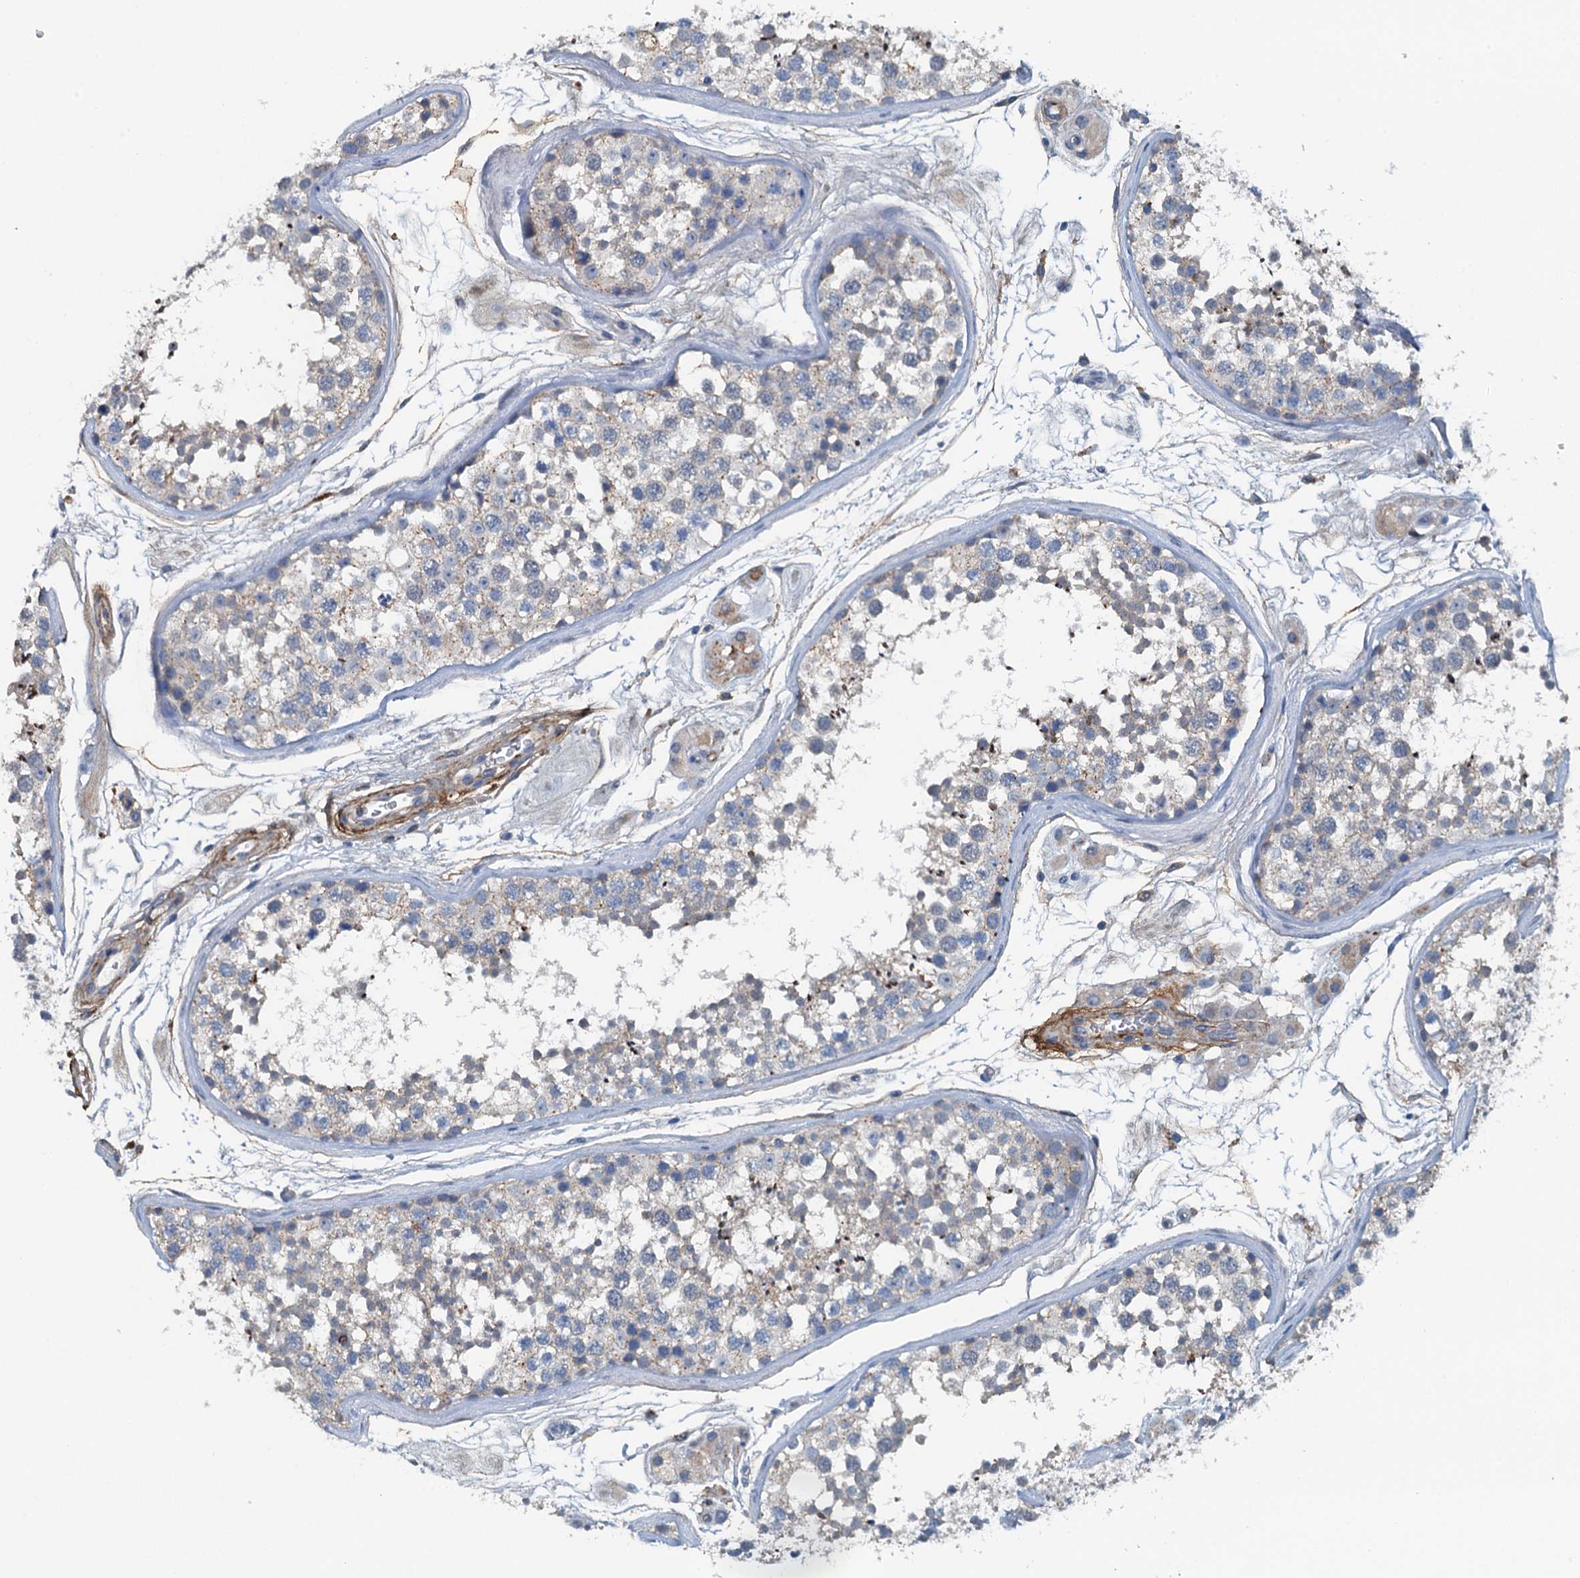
{"staining": {"intensity": "moderate", "quantity": "<25%", "location": "cytoplasmic/membranous"}, "tissue": "testis", "cell_type": "Cells in seminiferous ducts", "image_type": "normal", "snomed": [{"axis": "morphology", "description": "Normal tissue, NOS"}, {"axis": "topography", "description": "Testis"}], "caption": "Protein staining of benign testis shows moderate cytoplasmic/membranous expression in about <25% of cells in seminiferous ducts.", "gene": "THAP10", "patient": {"sex": "male", "age": 56}}